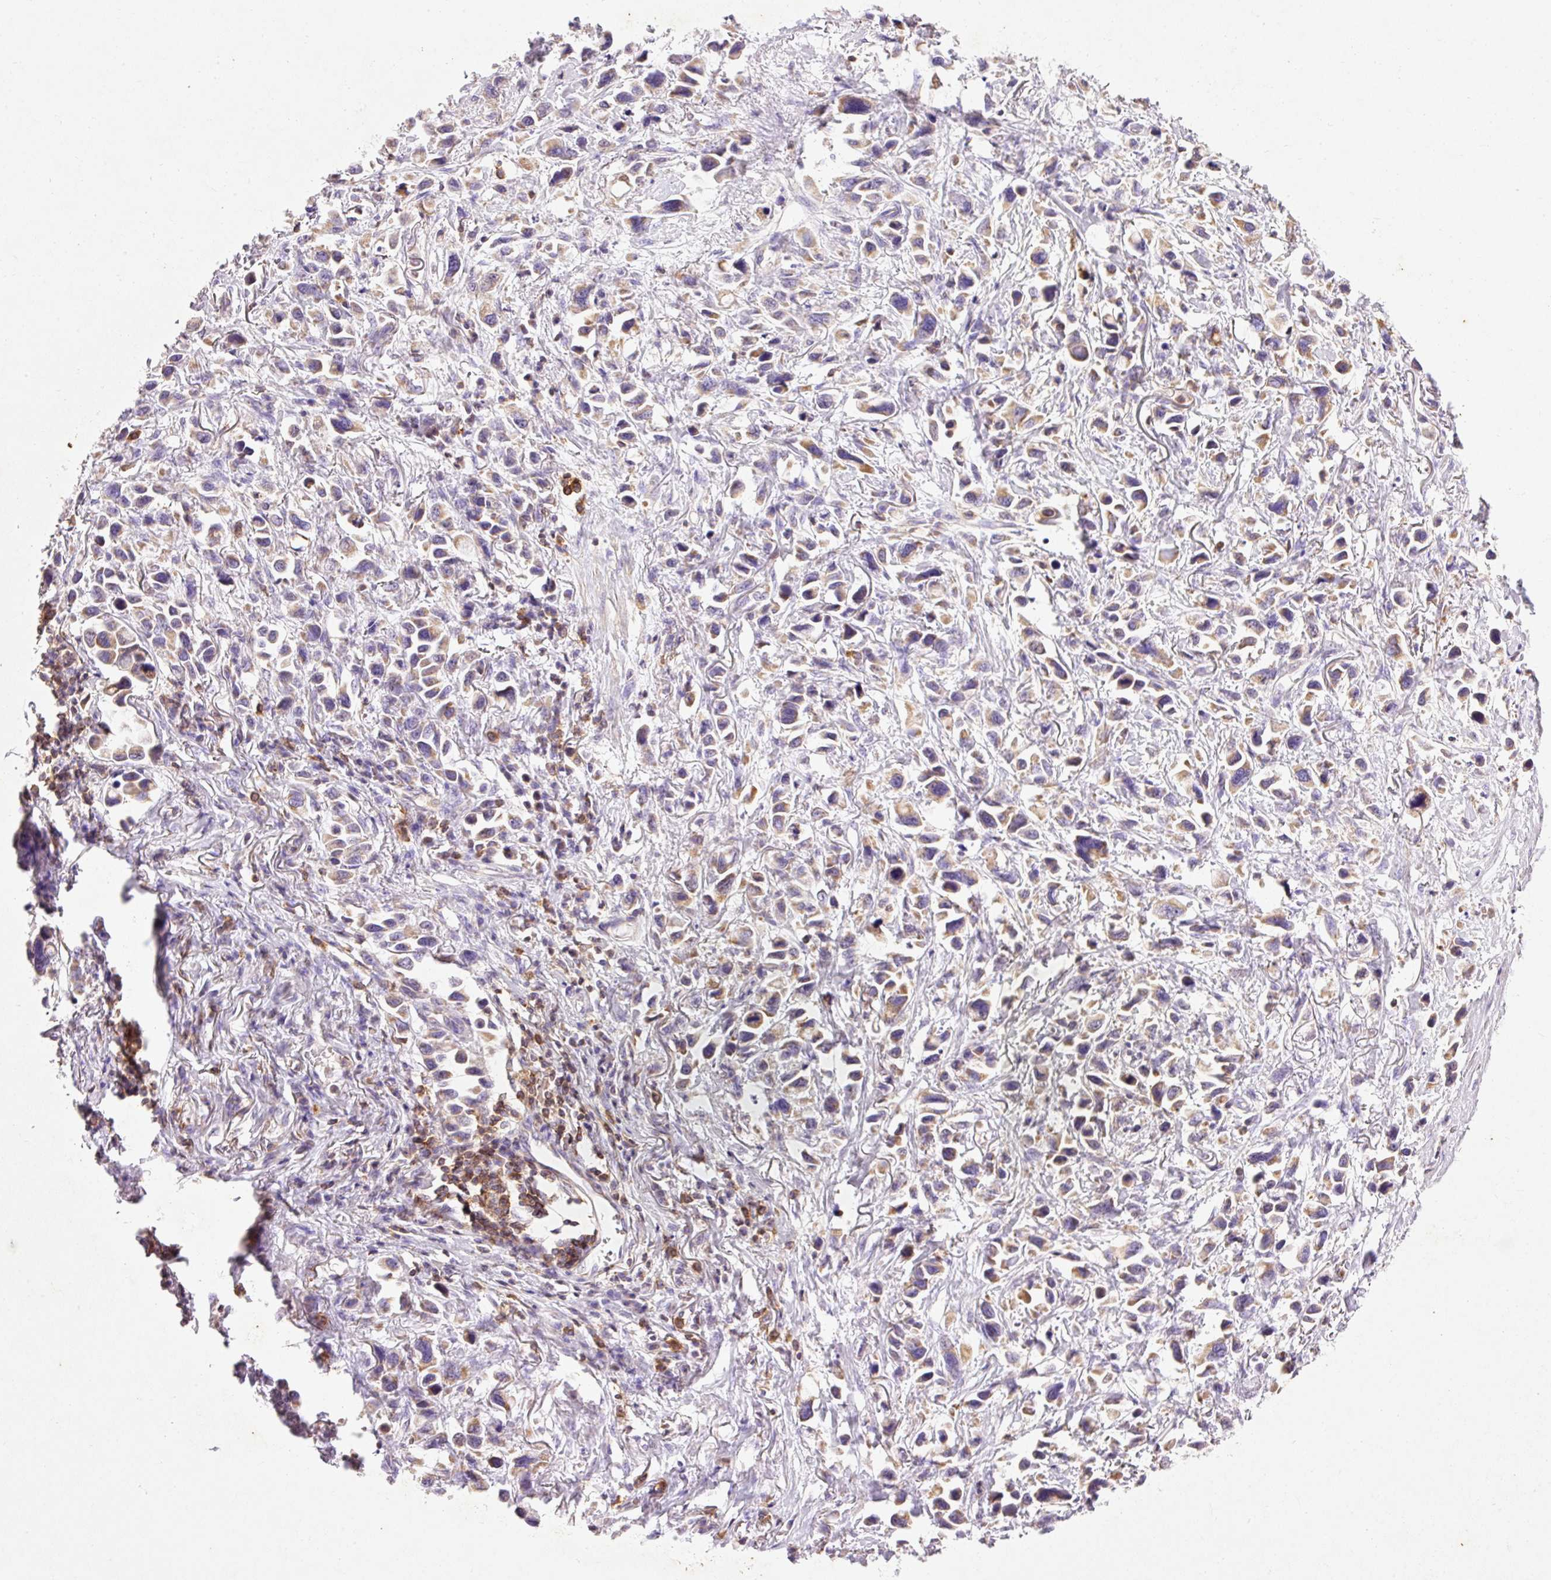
{"staining": {"intensity": "moderate", "quantity": ">75%", "location": "cytoplasmic/membranous"}, "tissue": "stomach cancer", "cell_type": "Tumor cells", "image_type": "cancer", "snomed": [{"axis": "morphology", "description": "Adenocarcinoma, NOS"}, {"axis": "topography", "description": "Stomach"}], "caption": "Protein expression analysis of human stomach cancer reveals moderate cytoplasmic/membranous staining in about >75% of tumor cells. Immunohistochemistry (ihc) stains the protein in brown and the nuclei are stained blue.", "gene": "IMMT", "patient": {"sex": "female", "age": 81}}